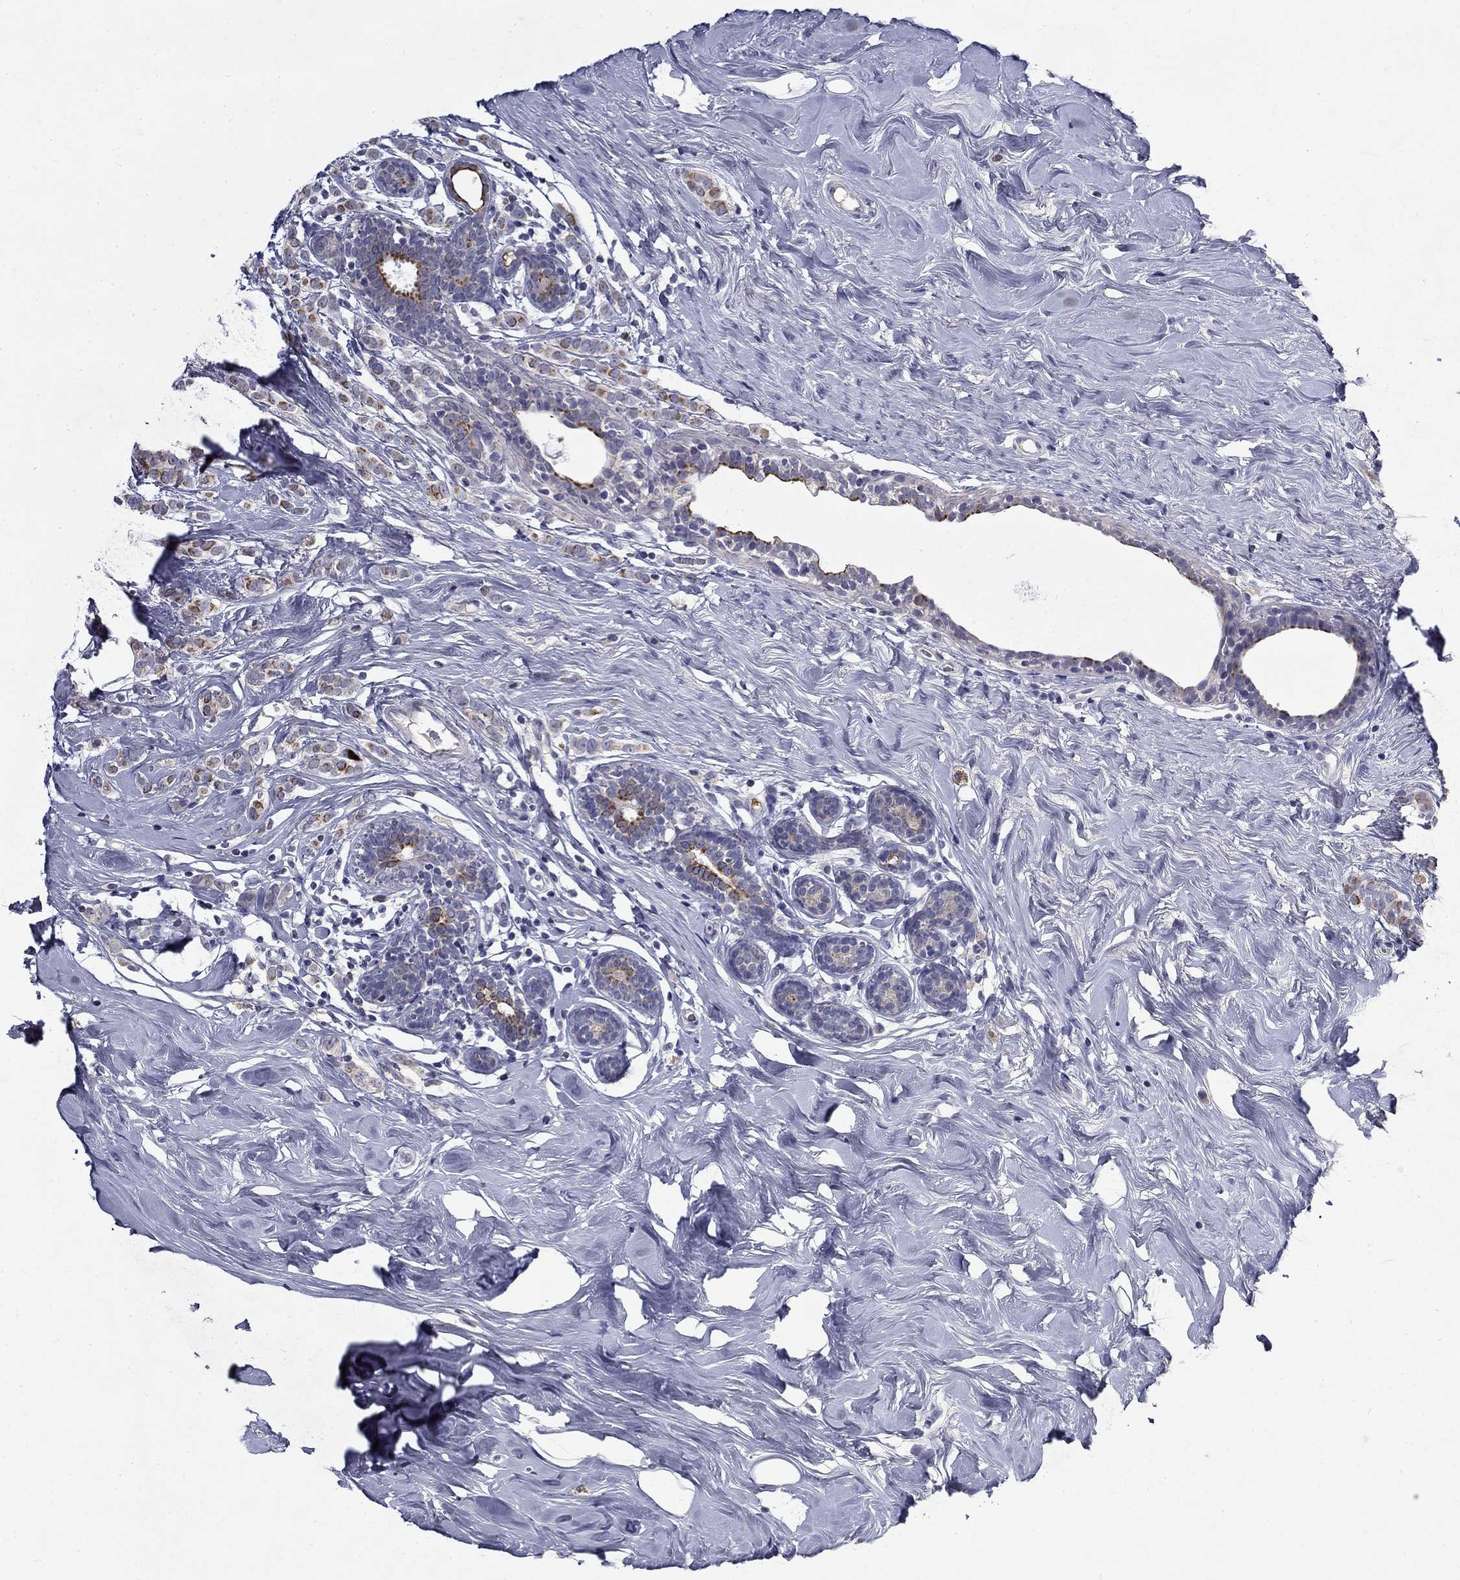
{"staining": {"intensity": "strong", "quantity": "<25%", "location": "cytoplasmic/membranous"}, "tissue": "breast cancer", "cell_type": "Tumor cells", "image_type": "cancer", "snomed": [{"axis": "morphology", "description": "Lobular carcinoma"}, {"axis": "topography", "description": "Breast"}], "caption": "Breast lobular carcinoma stained with a protein marker shows strong staining in tumor cells.", "gene": "IRF5", "patient": {"sex": "female", "age": 49}}